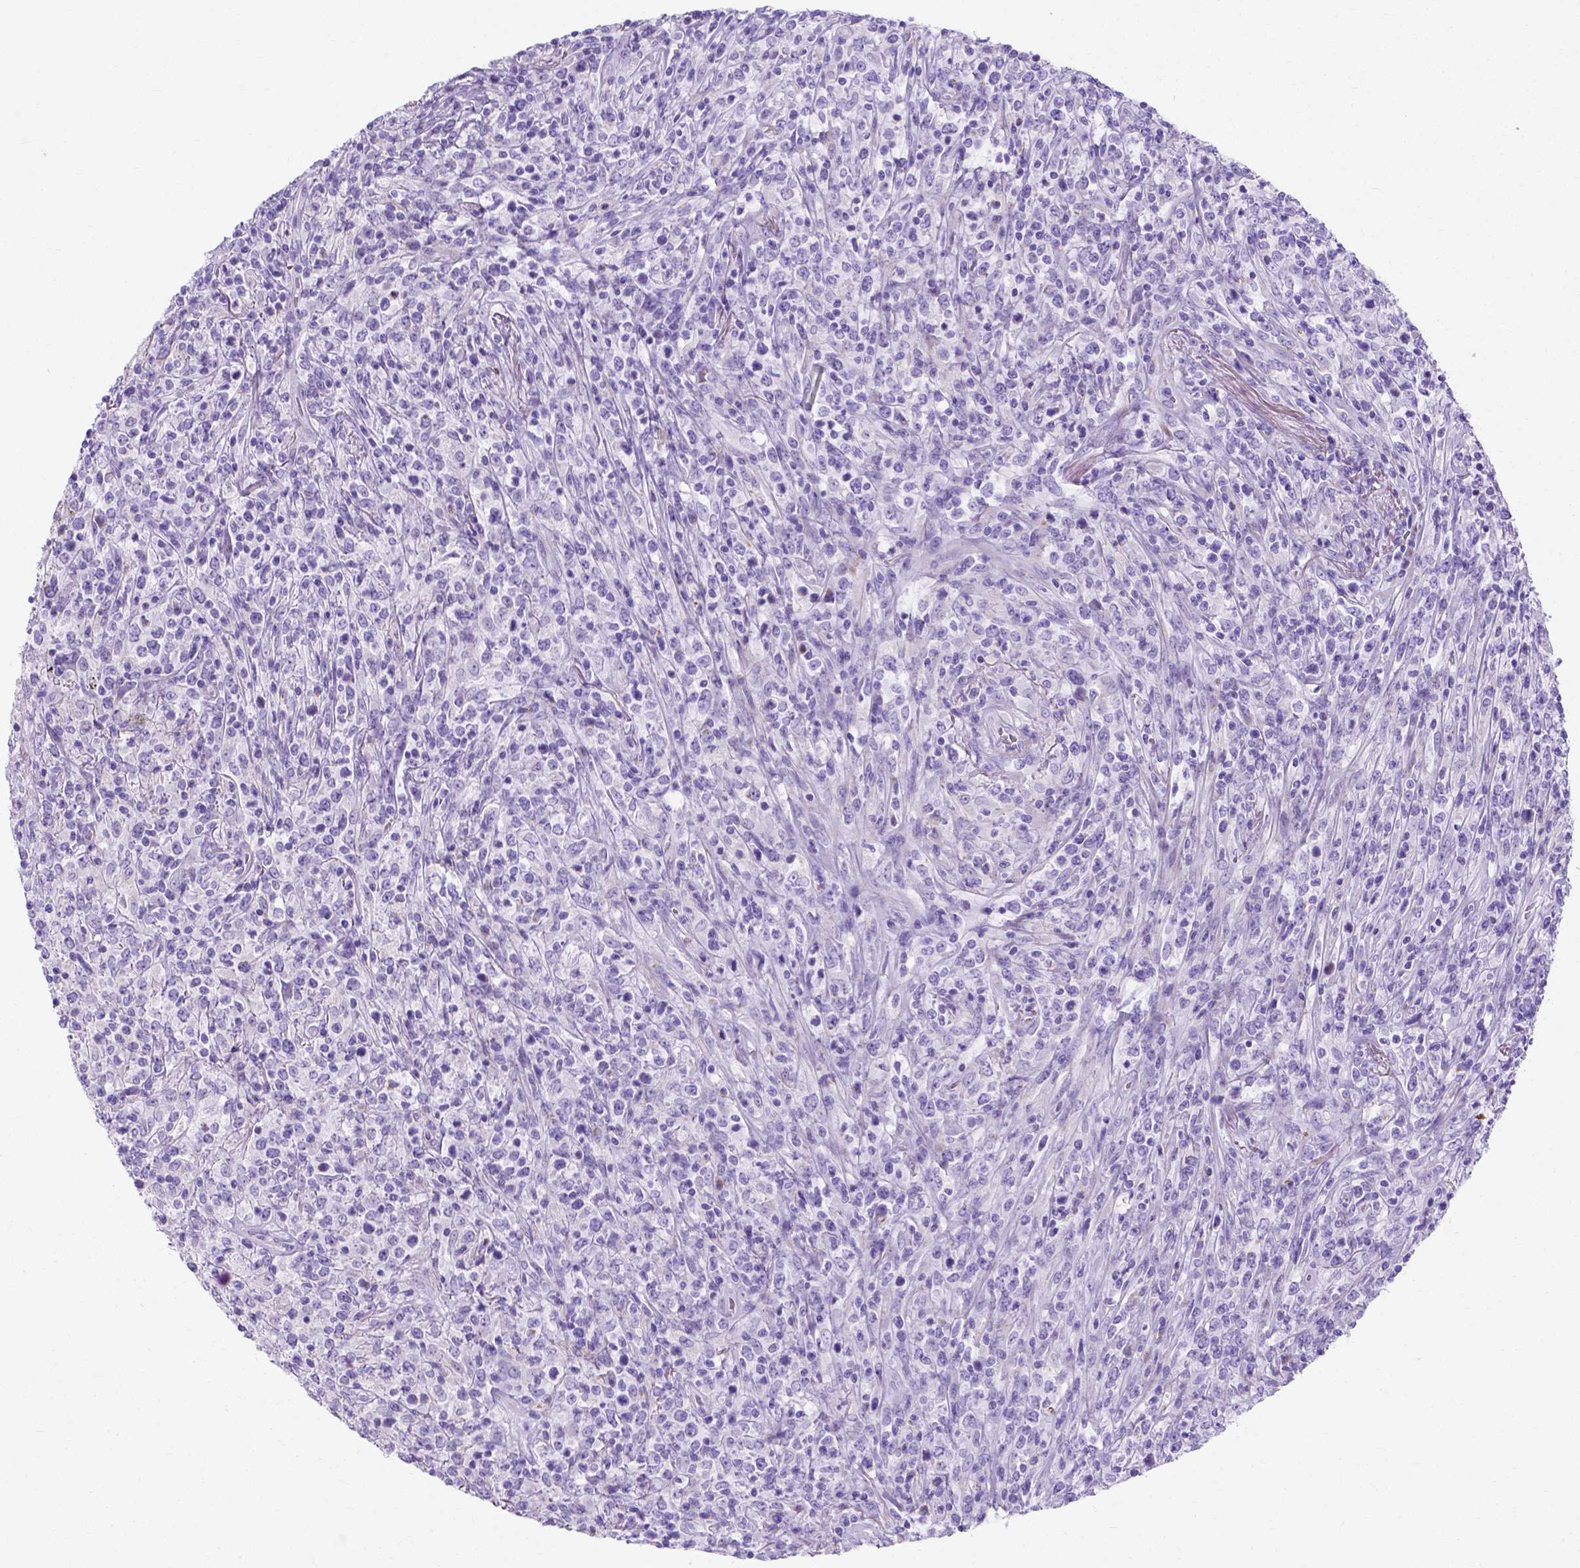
{"staining": {"intensity": "negative", "quantity": "none", "location": "none"}, "tissue": "lymphoma", "cell_type": "Tumor cells", "image_type": "cancer", "snomed": [{"axis": "morphology", "description": "Malignant lymphoma, non-Hodgkin's type, High grade"}, {"axis": "topography", "description": "Lung"}], "caption": "Immunohistochemical staining of human lymphoma shows no significant staining in tumor cells.", "gene": "MYH15", "patient": {"sex": "male", "age": 79}}